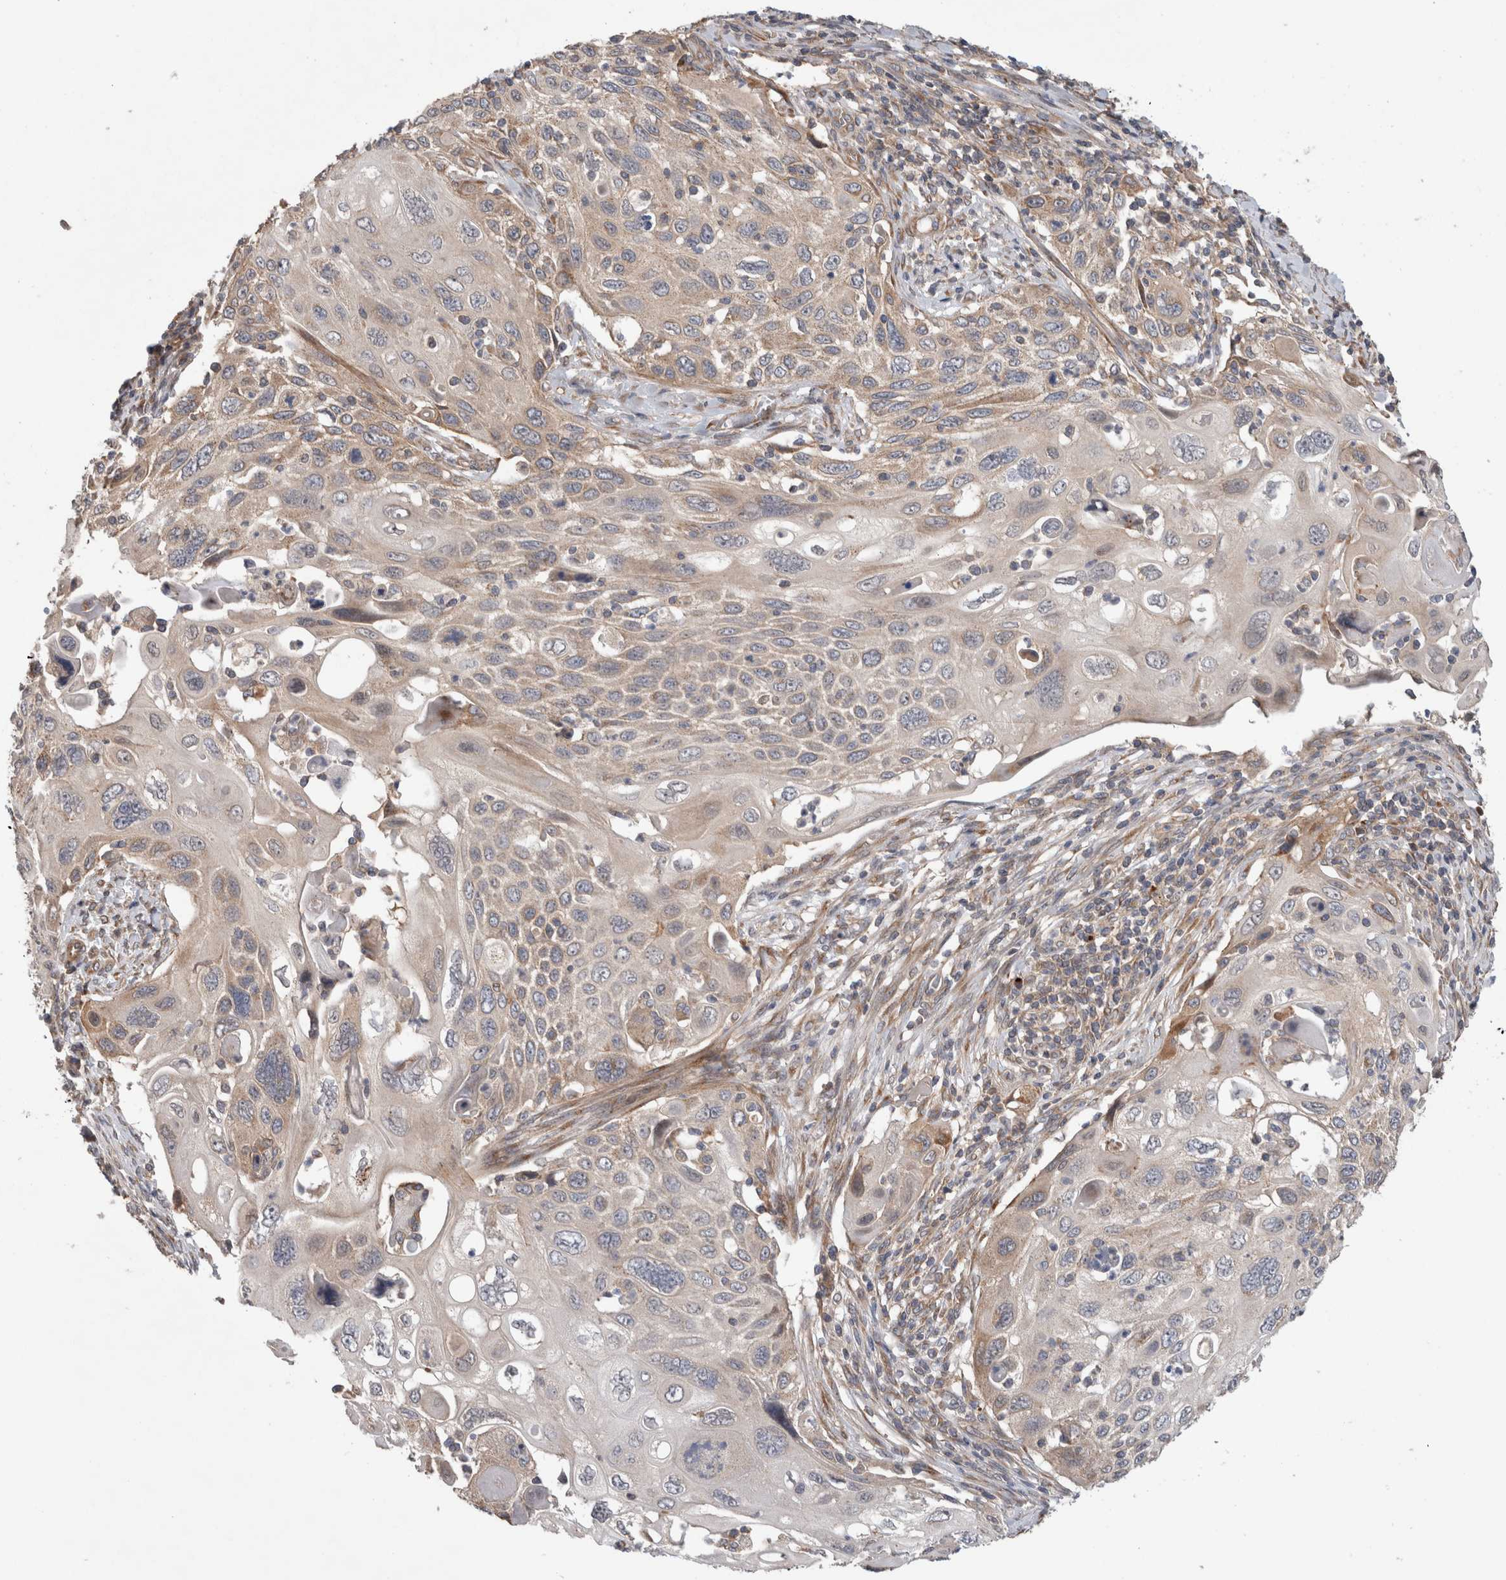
{"staining": {"intensity": "moderate", "quantity": "<25%", "location": "cytoplasmic/membranous"}, "tissue": "cervical cancer", "cell_type": "Tumor cells", "image_type": "cancer", "snomed": [{"axis": "morphology", "description": "Squamous cell carcinoma, NOS"}, {"axis": "topography", "description": "Cervix"}], "caption": "The immunohistochemical stain labels moderate cytoplasmic/membranous expression in tumor cells of cervical cancer tissue.", "gene": "TRIM5", "patient": {"sex": "female", "age": 70}}